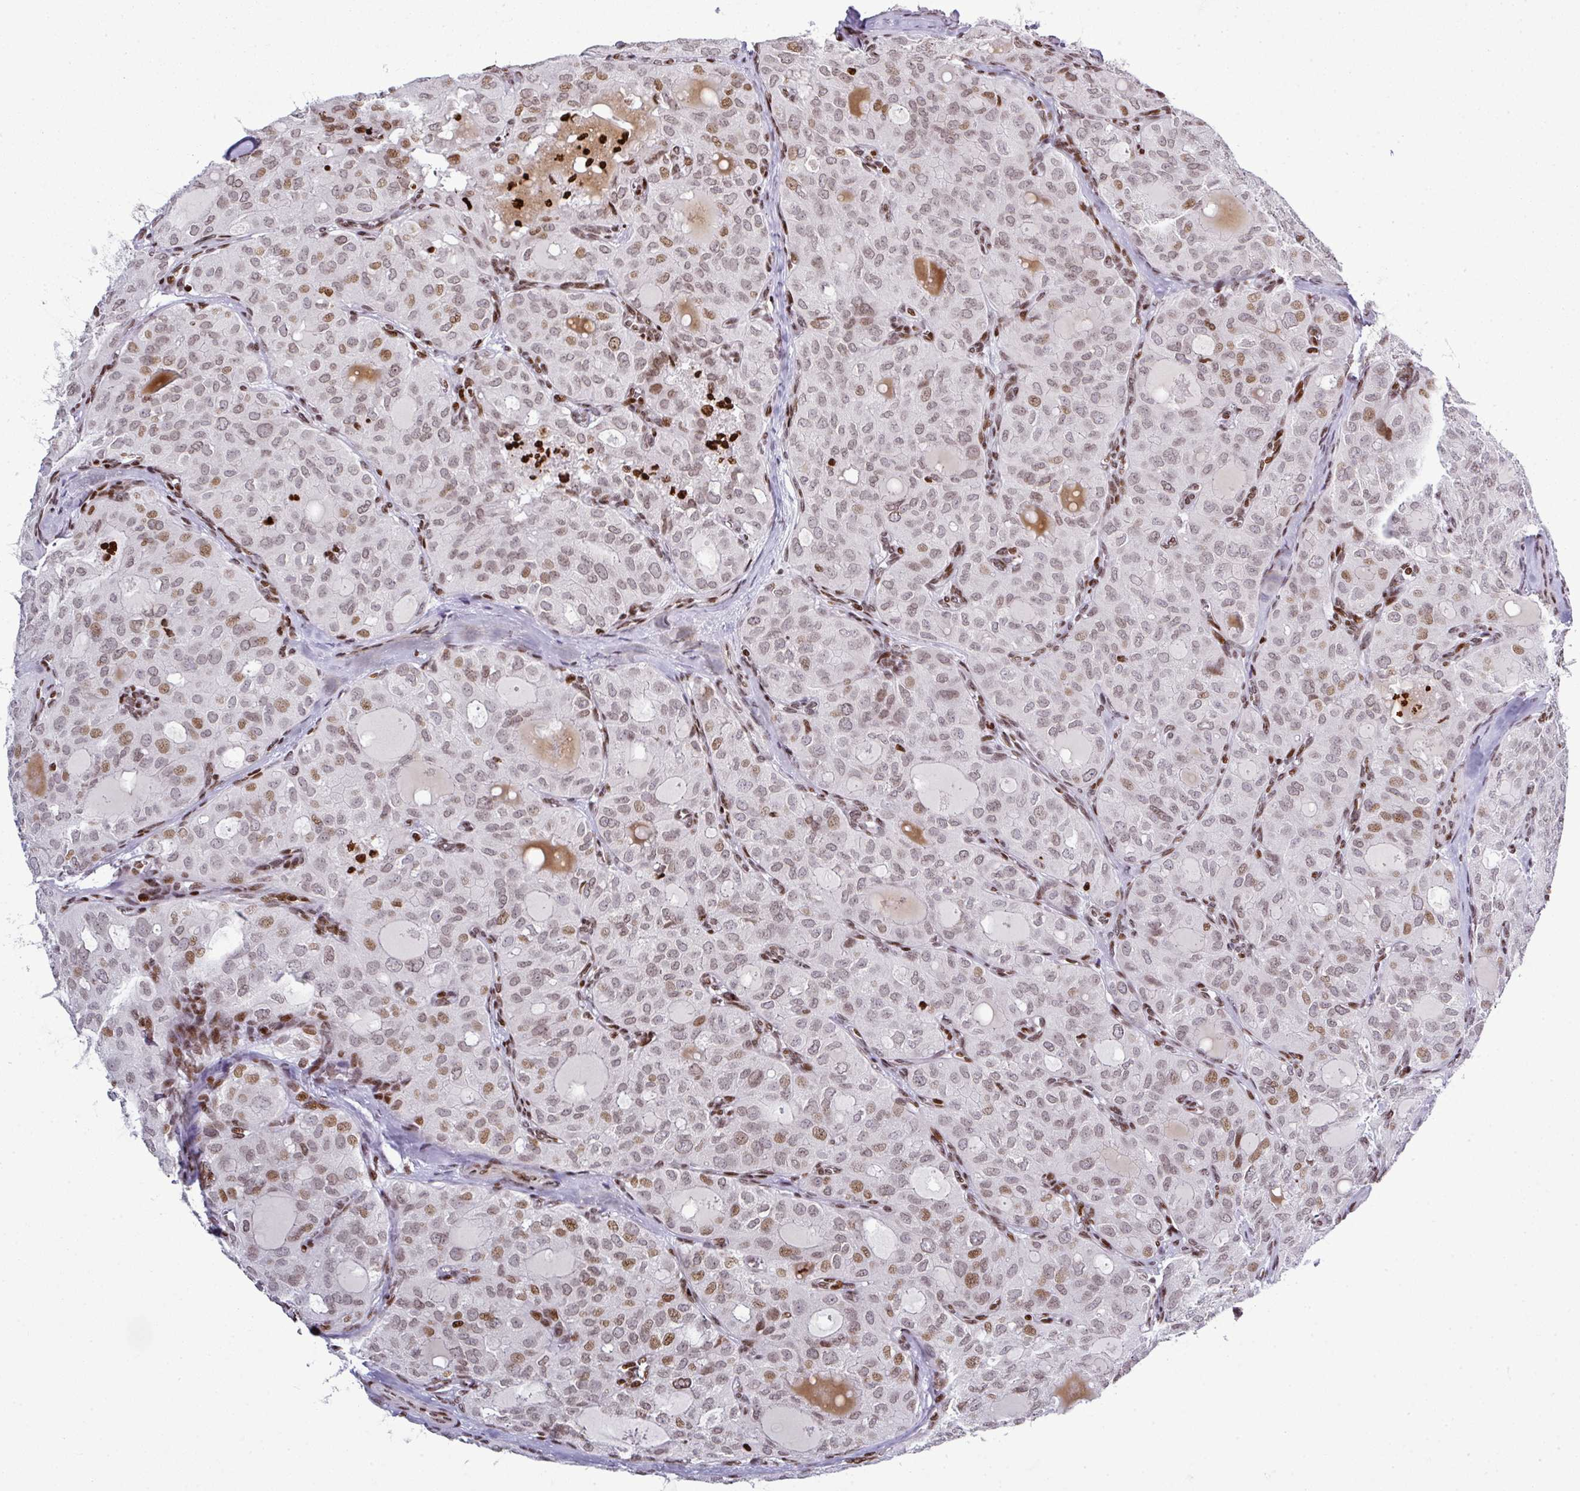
{"staining": {"intensity": "weak", "quantity": "25%-75%", "location": "nuclear"}, "tissue": "thyroid cancer", "cell_type": "Tumor cells", "image_type": "cancer", "snomed": [{"axis": "morphology", "description": "Follicular adenoma carcinoma, NOS"}, {"axis": "topography", "description": "Thyroid gland"}], "caption": "Immunohistochemistry (IHC) of follicular adenoma carcinoma (thyroid) displays low levels of weak nuclear positivity in approximately 25%-75% of tumor cells. (Stains: DAB (3,3'-diaminobenzidine) in brown, nuclei in blue, Microscopy: brightfield microscopy at high magnification).", "gene": "RASL11A", "patient": {"sex": "male", "age": 75}}